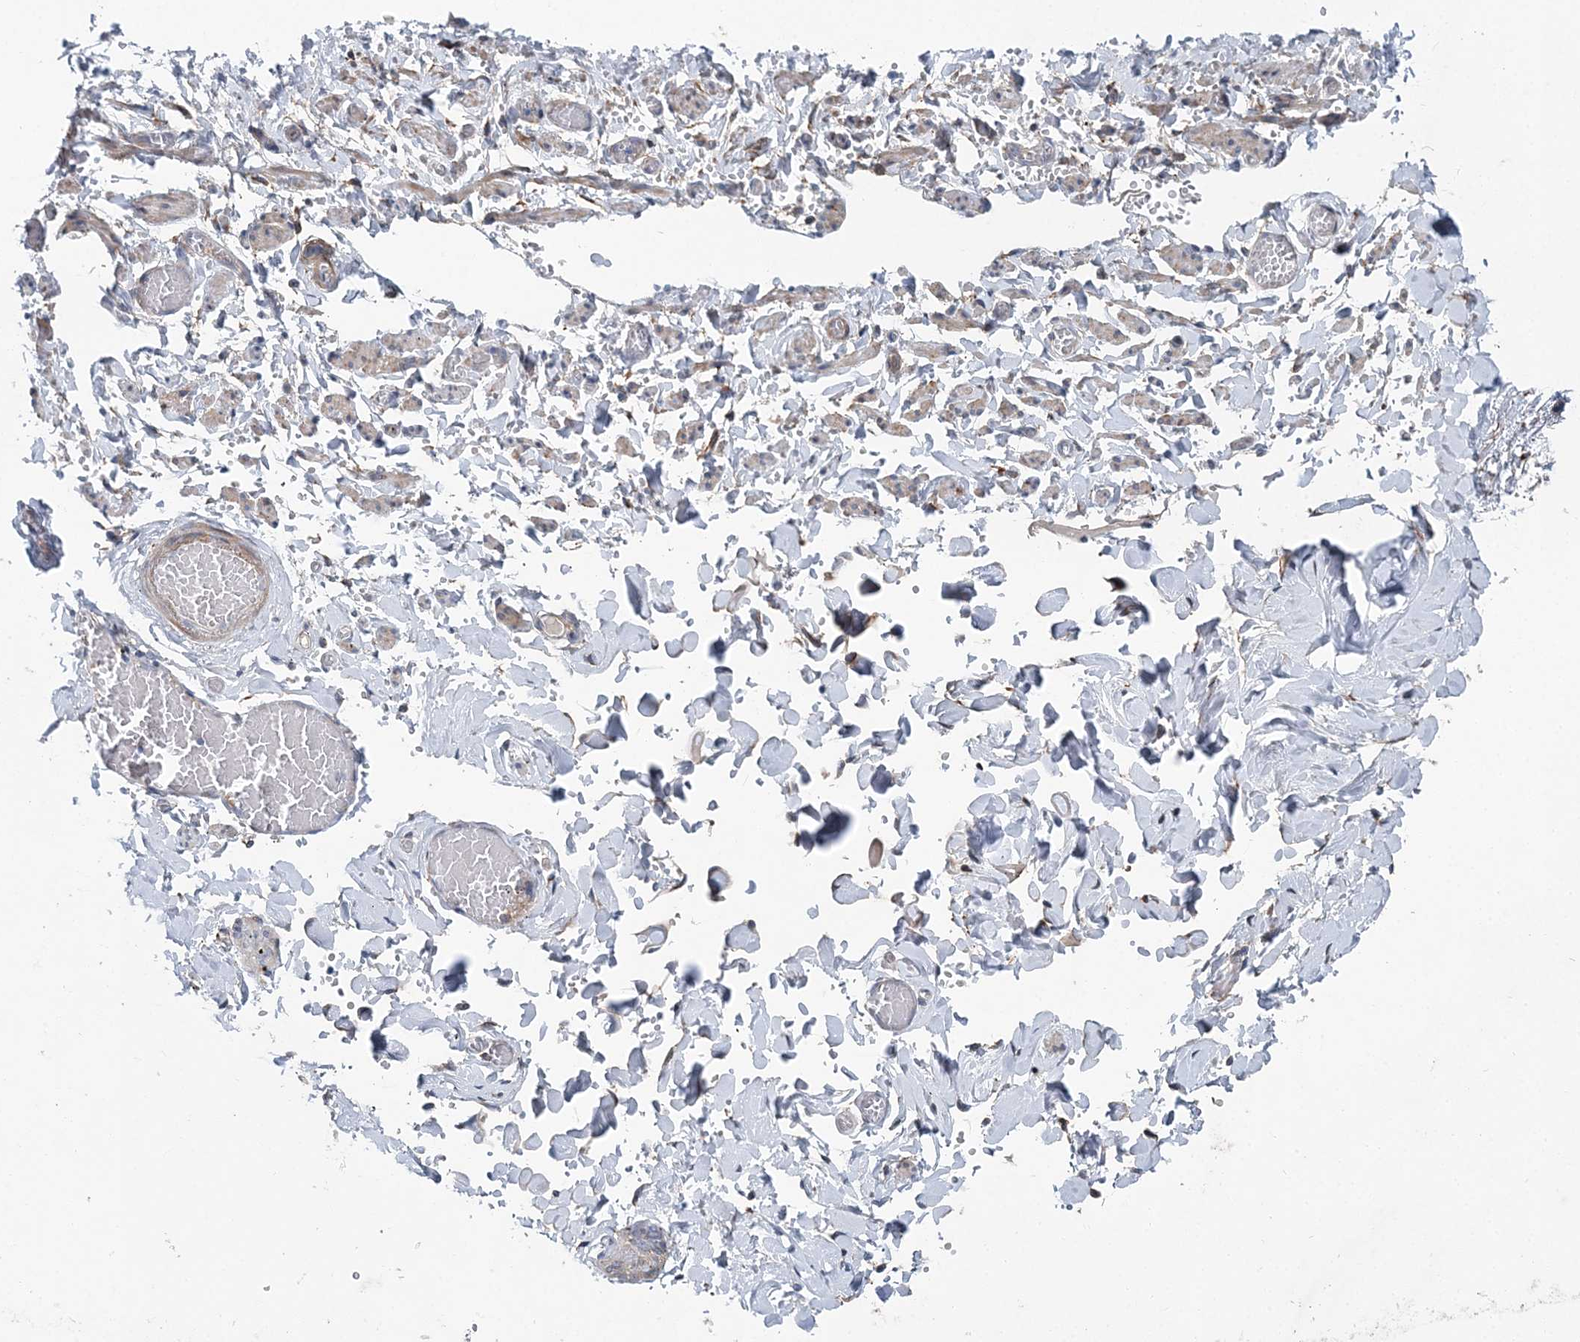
{"staining": {"intensity": "moderate", "quantity": ">75%", "location": "cytoplasmic/membranous"}, "tissue": "adipose tissue", "cell_type": "Adipocytes", "image_type": "normal", "snomed": [{"axis": "morphology", "description": "Normal tissue, NOS"}, {"axis": "topography", "description": "Vascular tissue"}, {"axis": "topography", "description": "Fallopian tube"}, {"axis": "topography", "description": "Ovary"}], "caption": "Protein analysis of benign adipose tissue reveals moderate cytoplasmic/membranous expression in about >75% of adipocytes.", "gene": "SPOPL", "patient": {"sex": "female", "age": 67}}